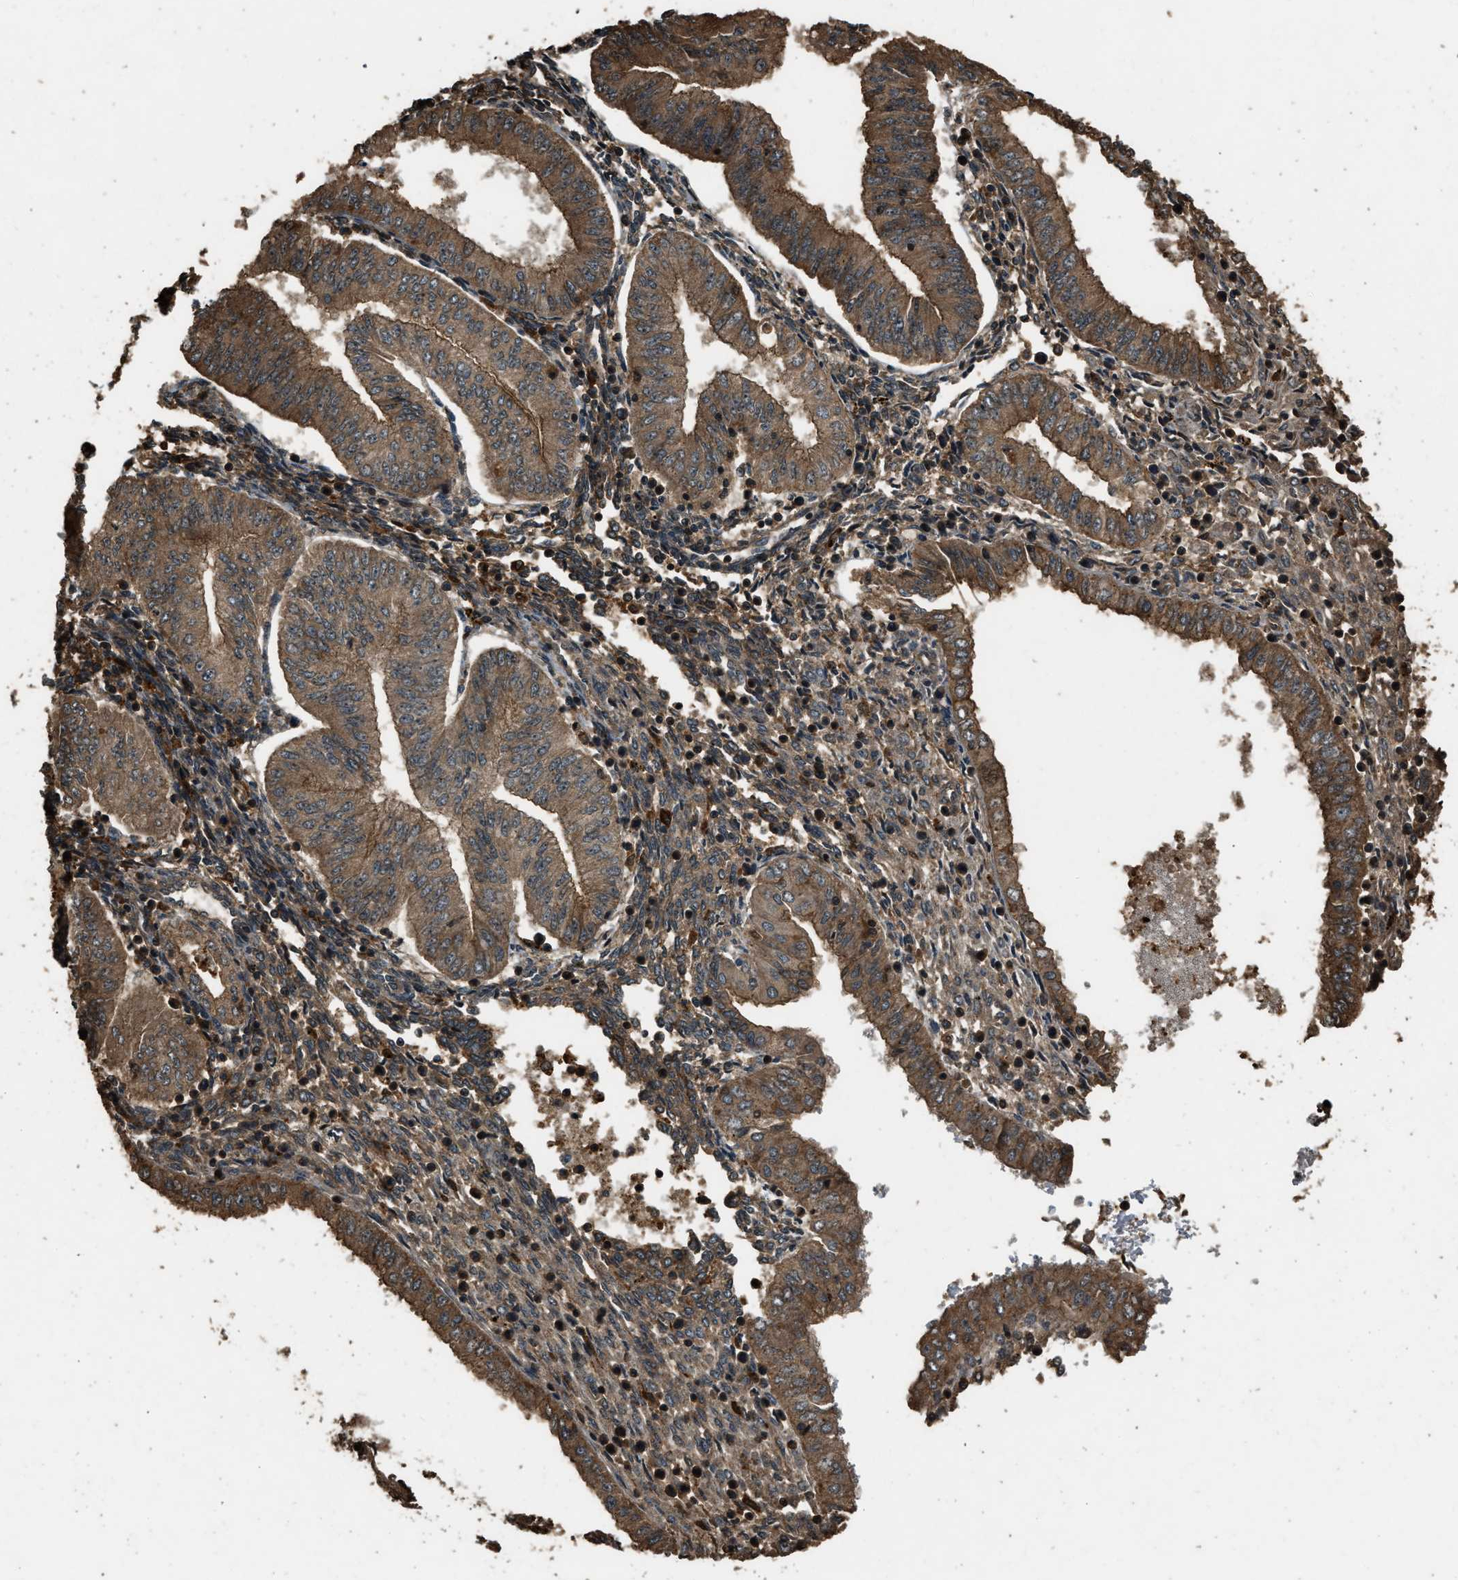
{"staining": {"intensity": "moderate", "quantity": ">75%", "location": "cytoplasmic/membranous"}, "tissue": "endometrial cancer", "cell_type": "Tumor cells", "image_type": "cancer", "snomed": [{"axis": "morphology", "description": "Normal tissue, NOS"}, {"axis": "morphology", "description": "Adenocarcinoma, NOS"}, {"axis": "topography", "description": "Endometrium"}], "caption": "Immunohistochemistry (IHC) of endometrial cancer reveals medium levels of moderate cytoplasmic/membranous expression in about >75% of tumor cells.", "gene": "RAP2A", "patient": {"sex": "female", "age": 53}}